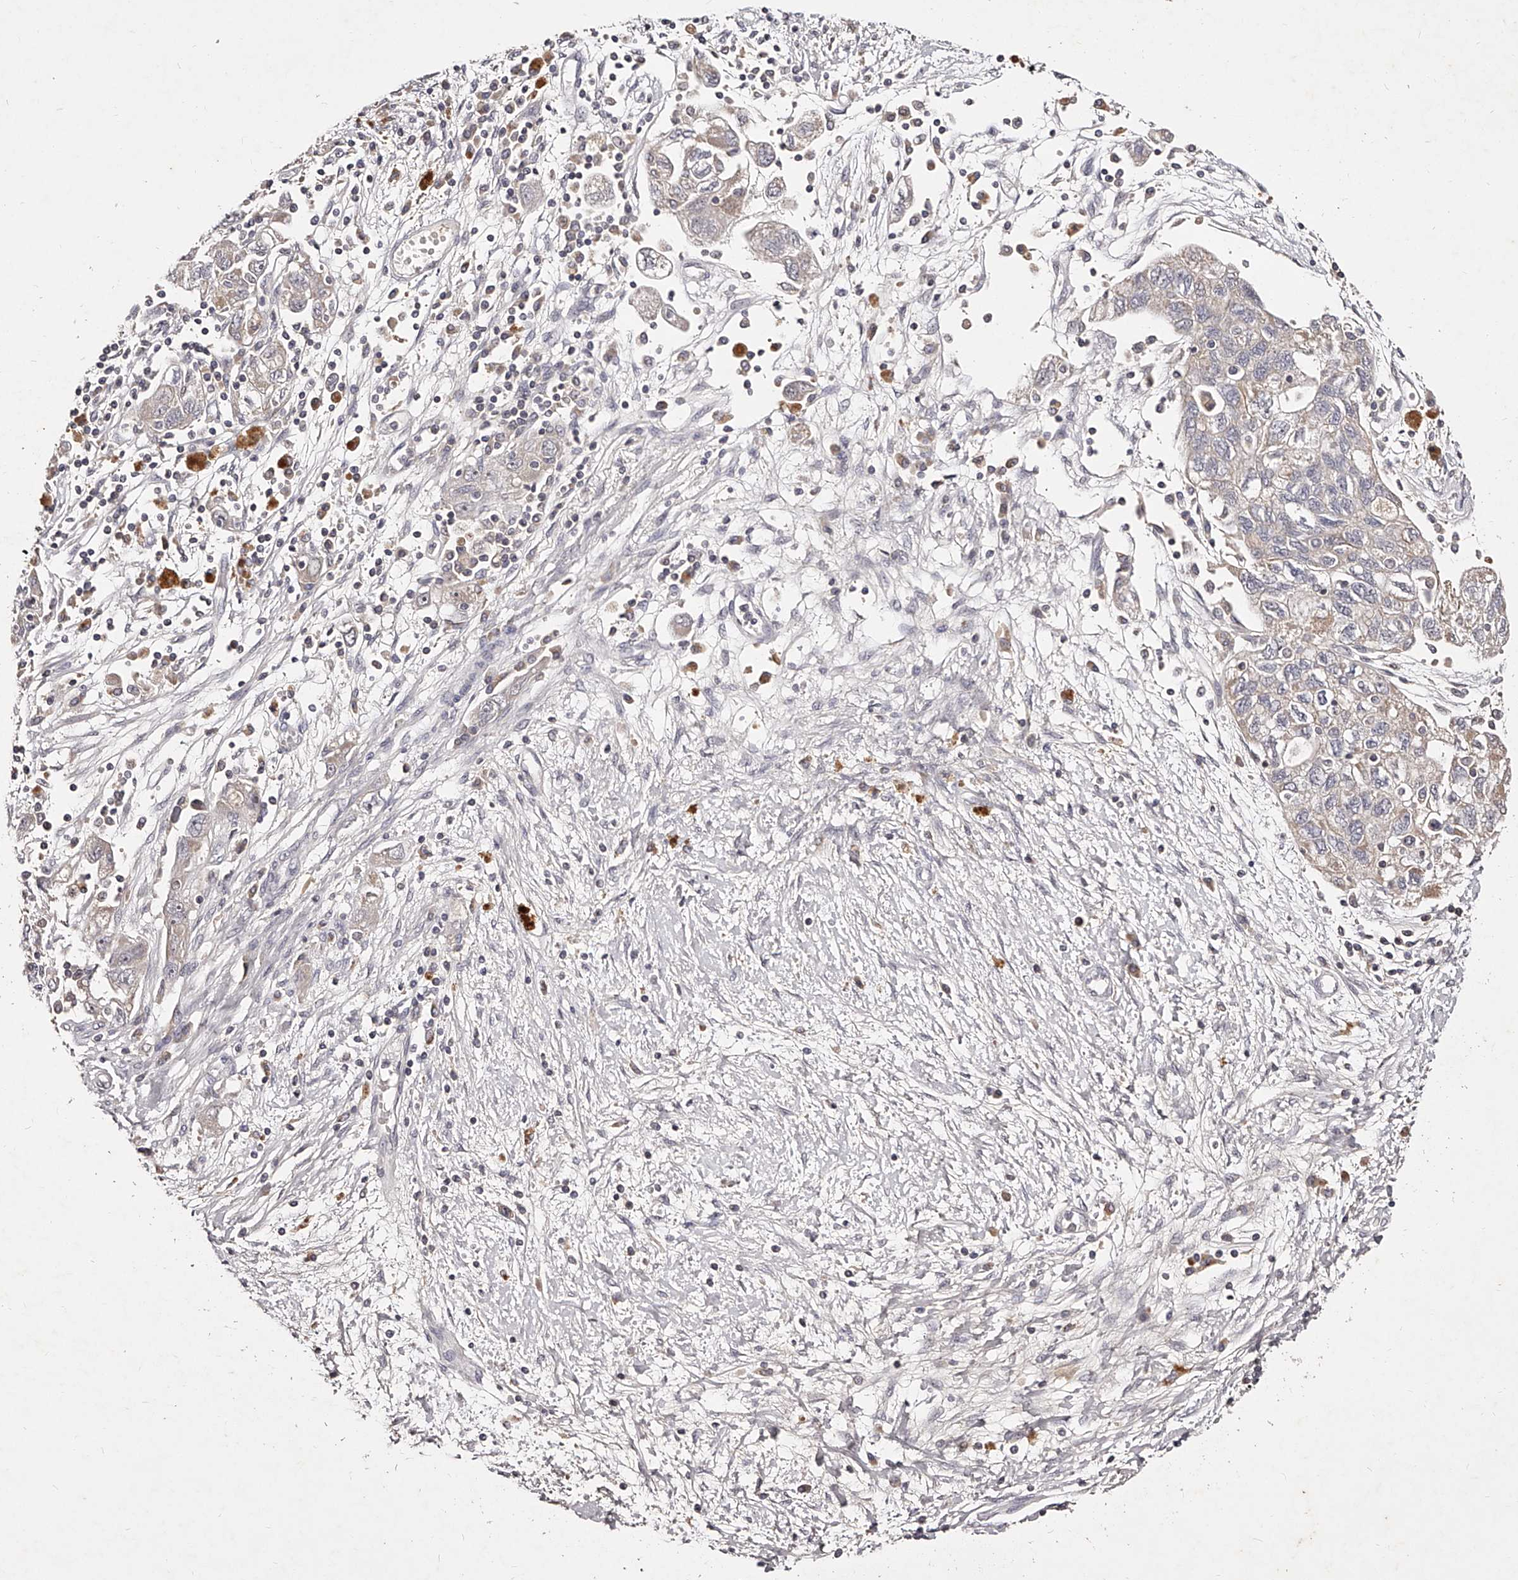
{"staining": {"intensity": "negative", "quantity": "none", "location": "none"}, "tissue": "ovarian cancer", "cell_type": "Tumor cells", "image_type": "cancer", "snomed": [{"axis": "morphology", "description": "Carcinoma, NOS"}, {"axis": "morphology", "description": "Cystadenocarcinoma, serous, NOS"}, {"axis": "topography", "description": "Ovary"}], "caption": "Human serous cystadenocarcinoma (ovarian) stained for a protein using immunohistochemistry exhibits no positivity in tumor cells.", "gene": "PHACTR1", "patient": {"sex": "female", "age": 69}}